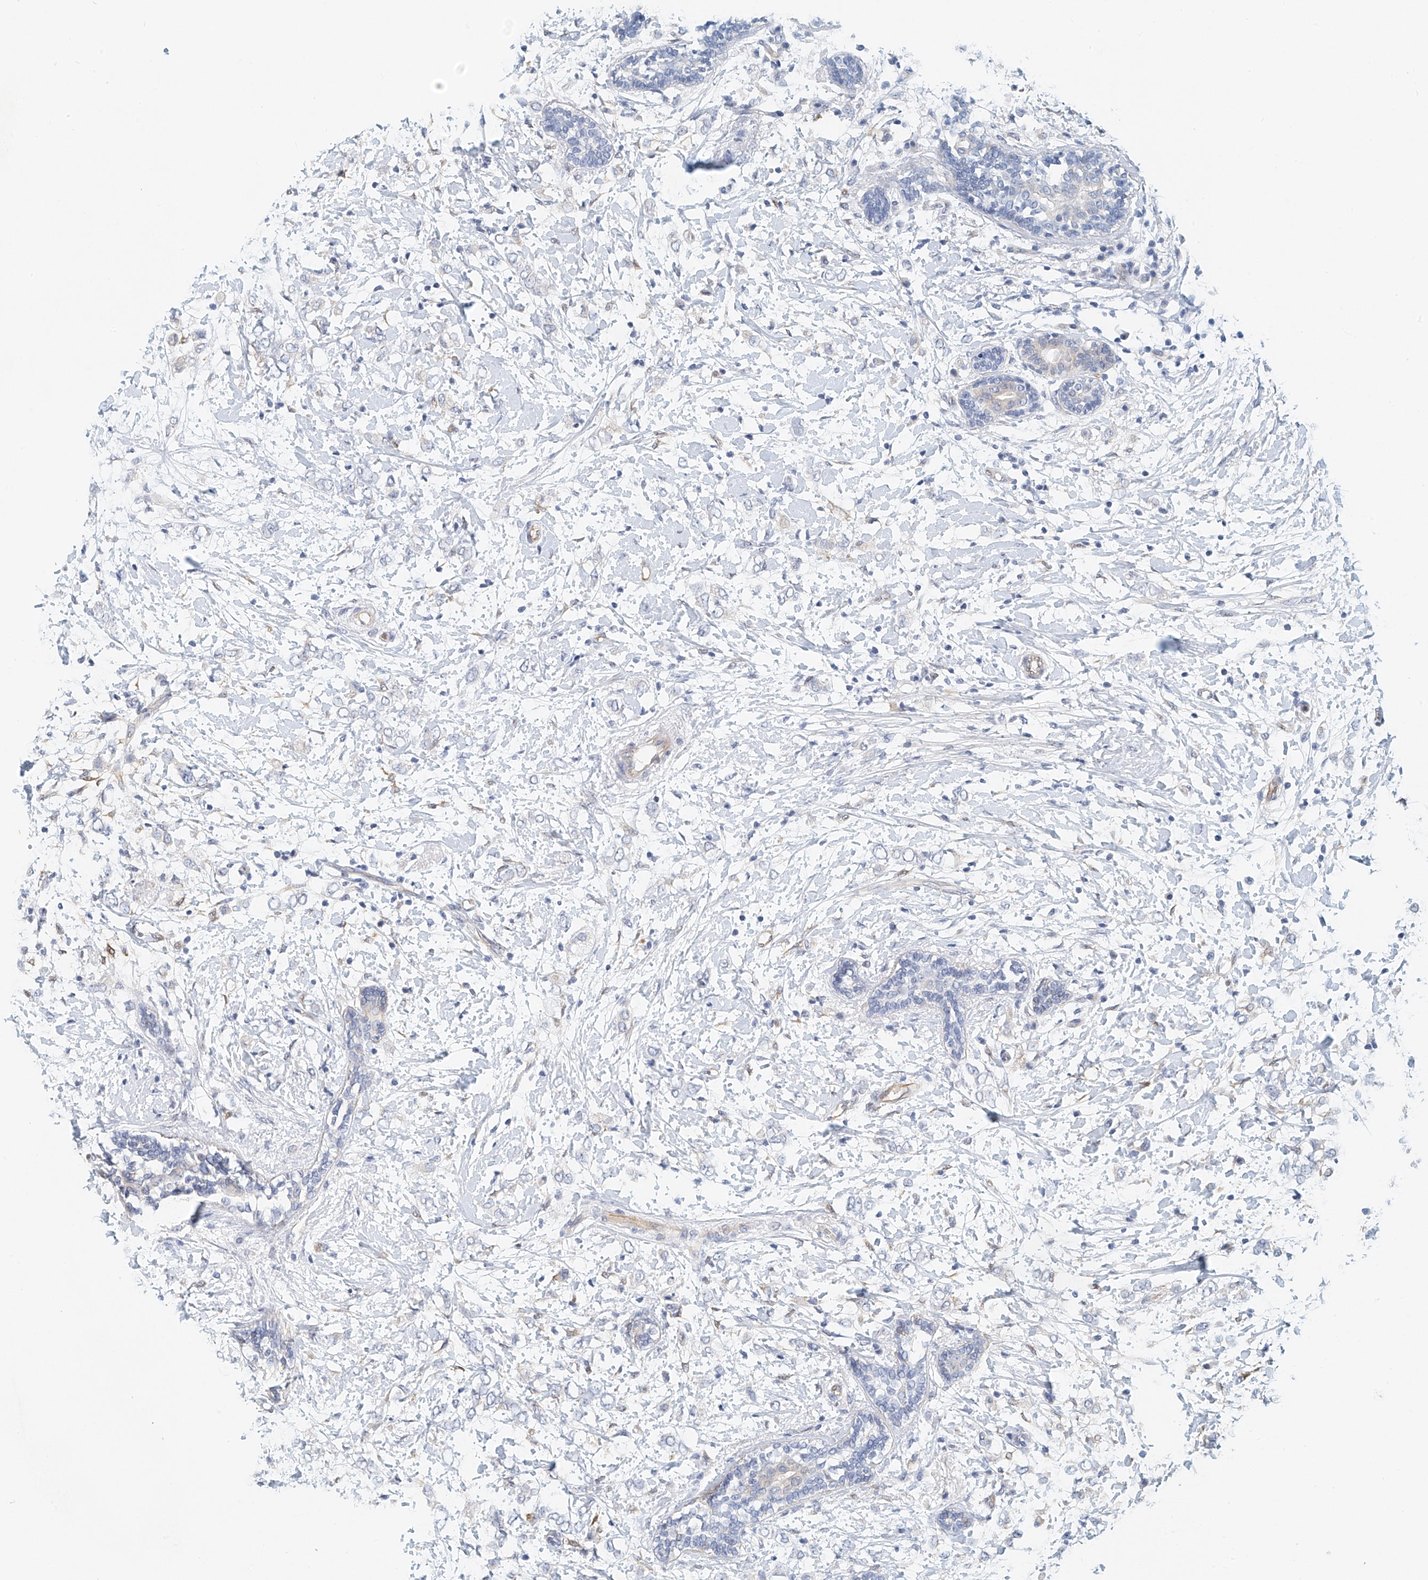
{"staining": {"intensity": "negative", "quantity": "none", "location": "none"}, "tissue": "breast cancer", "cell_type": "Tumor cells", "image_type": "cancer", "snomed": [{"axis": "morphology", "description": "Normal tissue, NOS"}, {"axis": "morphology", "description": "Lobular carcinoma"}, {"axis": "topography", "description": "Breast"}], "caption": "Protein analysis of lobular carcinoma (breast) exhibits no significant positivity in tumor cells. (Brightfield microscopy of DAB IHC at high magnification).", "gene": "ARHGAP28", "patient": {"sex": "female", "age": 47}}